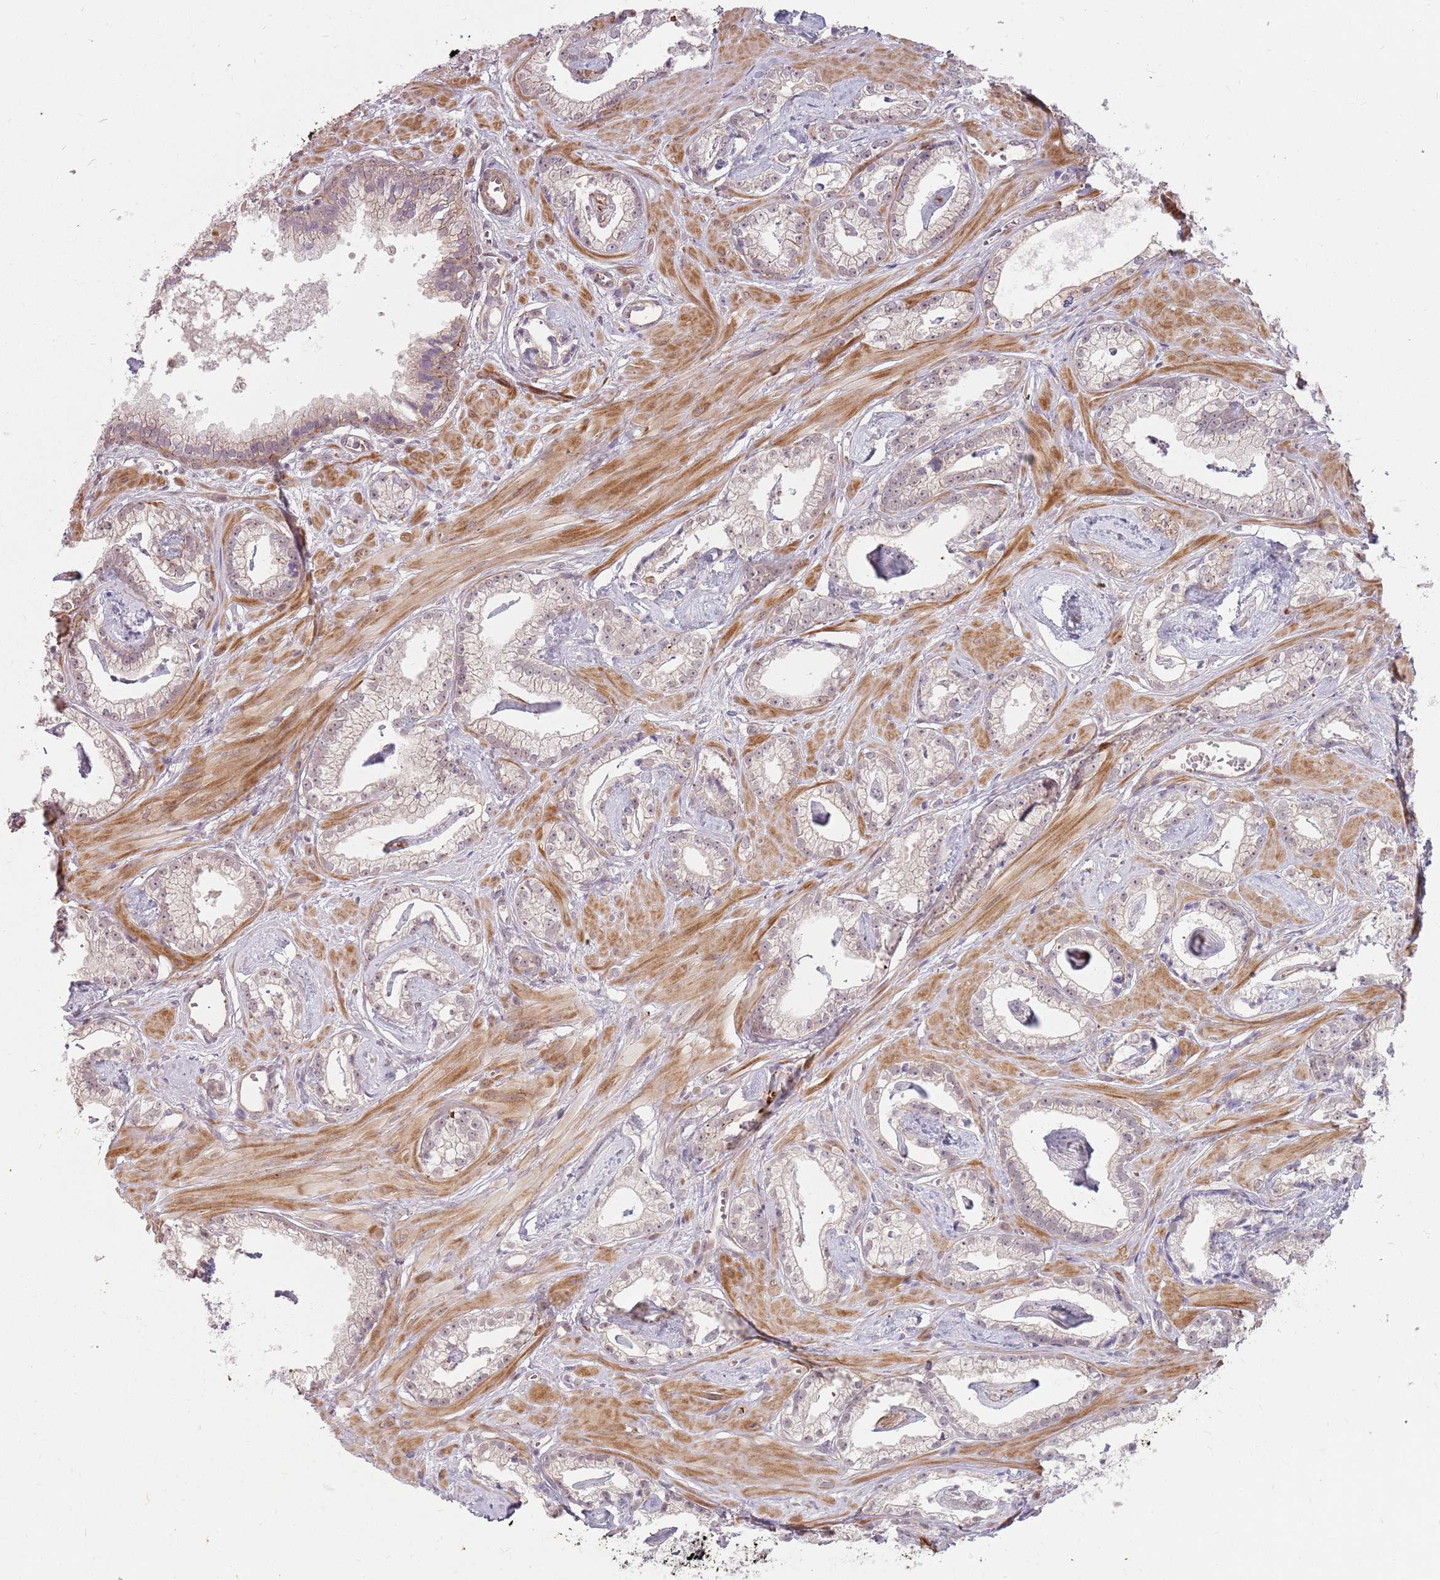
{"staining": {"intensity": "negative", "quantity": "none", "location": "none"}, "tissue": "prostate cancer", "cell_type": "Tumor cells", "image_type": "cancer", "snomed": [{"axis": "morphology", "description": "Adenocarcinoma, Low grade"}, {"axis": "topography", "description": "Prostate"}], "caption": "The histopathology image exhibits no significant positivity in tumor cells of prostate cancer.", "gene": "PPP1R14C", "patient": {"sex": "male", "age": 60}}